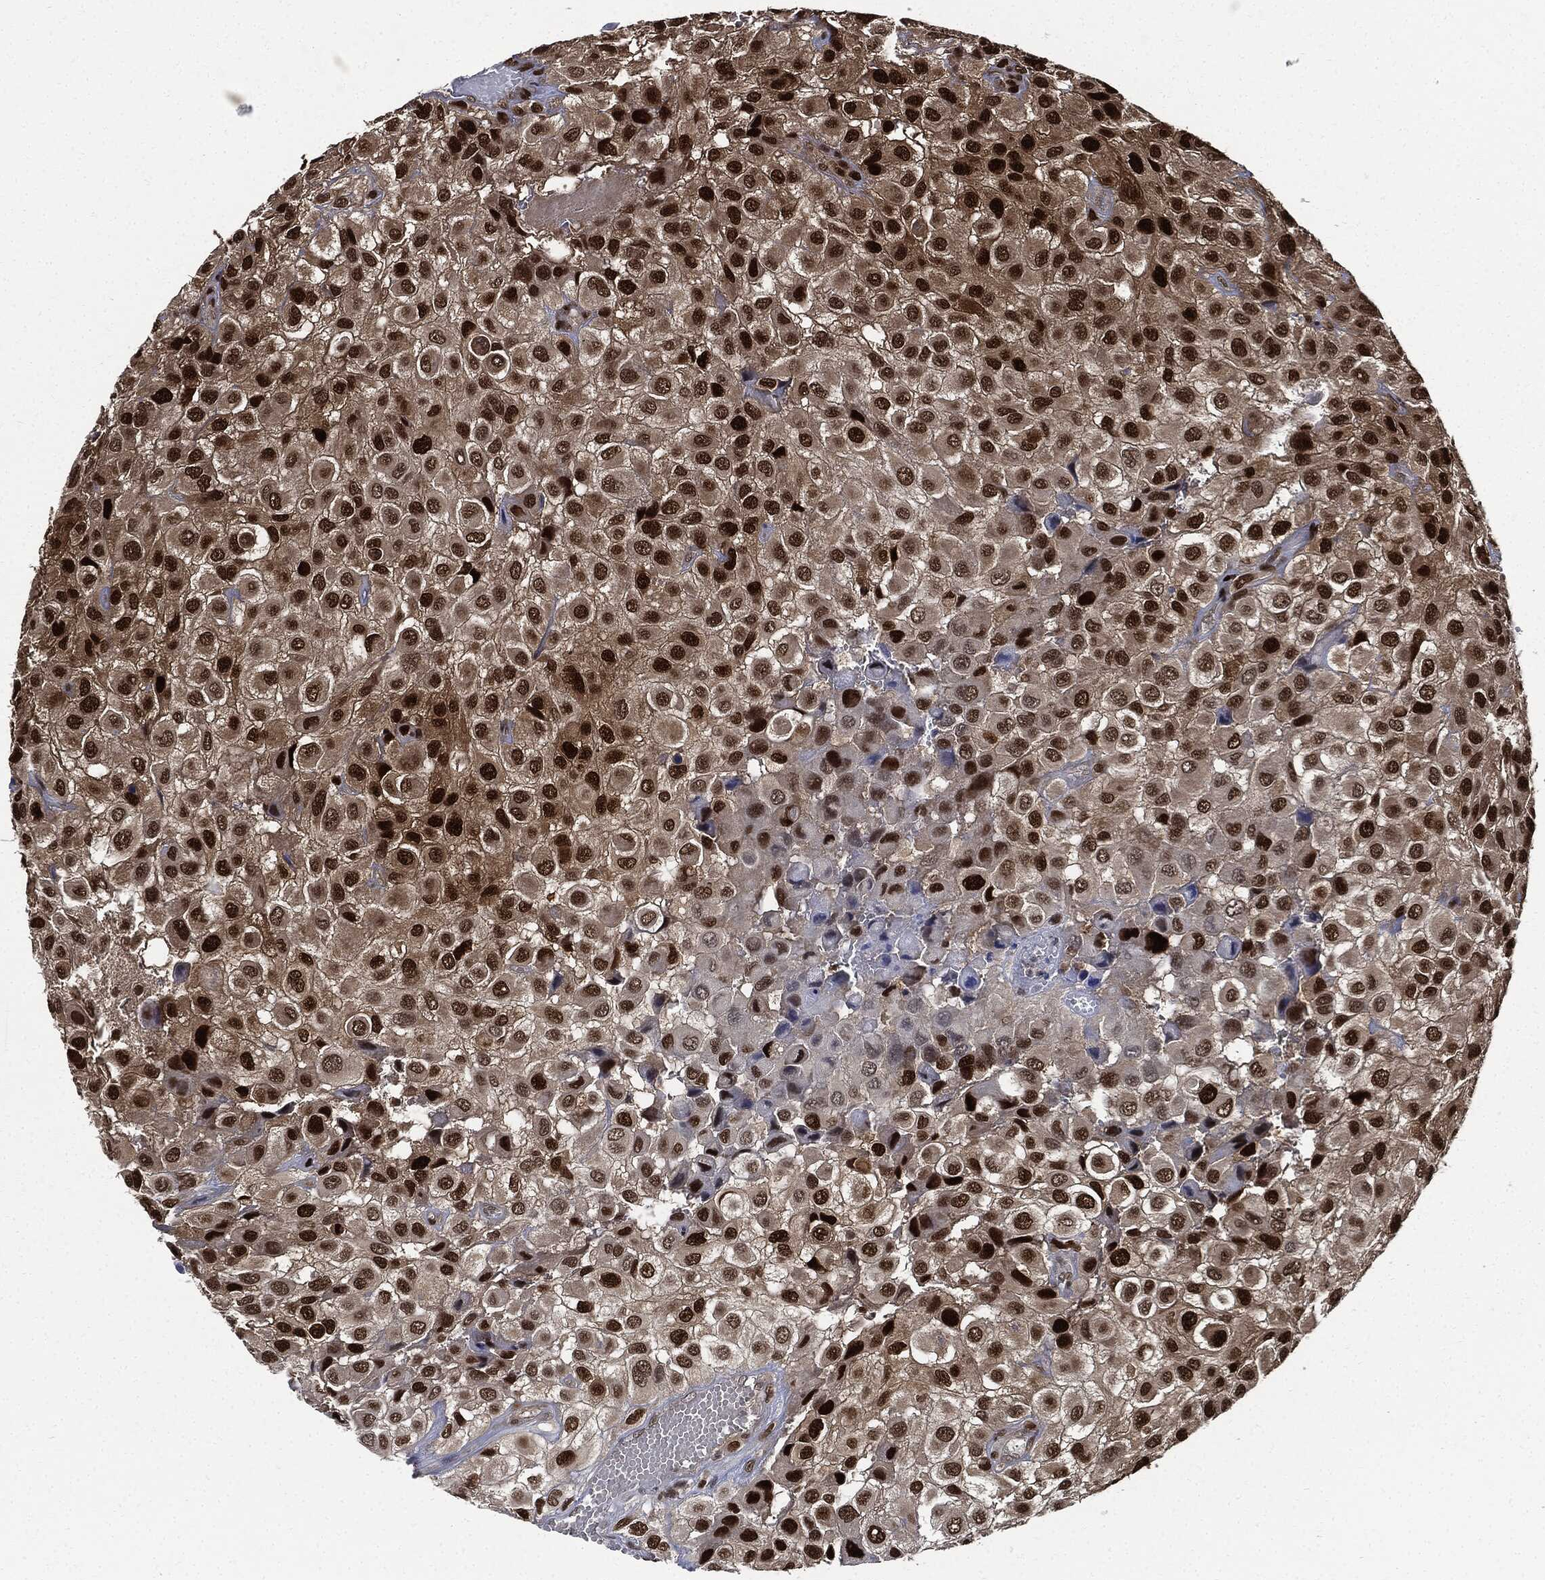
{"staining": {"intensity": "strong", "quantity": ">75%", "location": "nuclear"}, "tissue": "urothelial cancer", "cell_type": "Tumor cells", "image_type": "cancer", "snomed": [{"axis": "morphology", "description": "Urothelial carcinoma, High grade"}, {"axis": "topography", "description": "Urinary bladder"}], "caption": "Urothelial cancer stained with a brown dye demonstrates strong nuclear positive expression in approximately >75% of tumor cells.", "gene": "PCNA", "patient": {"sex": "male", "age": 56}}